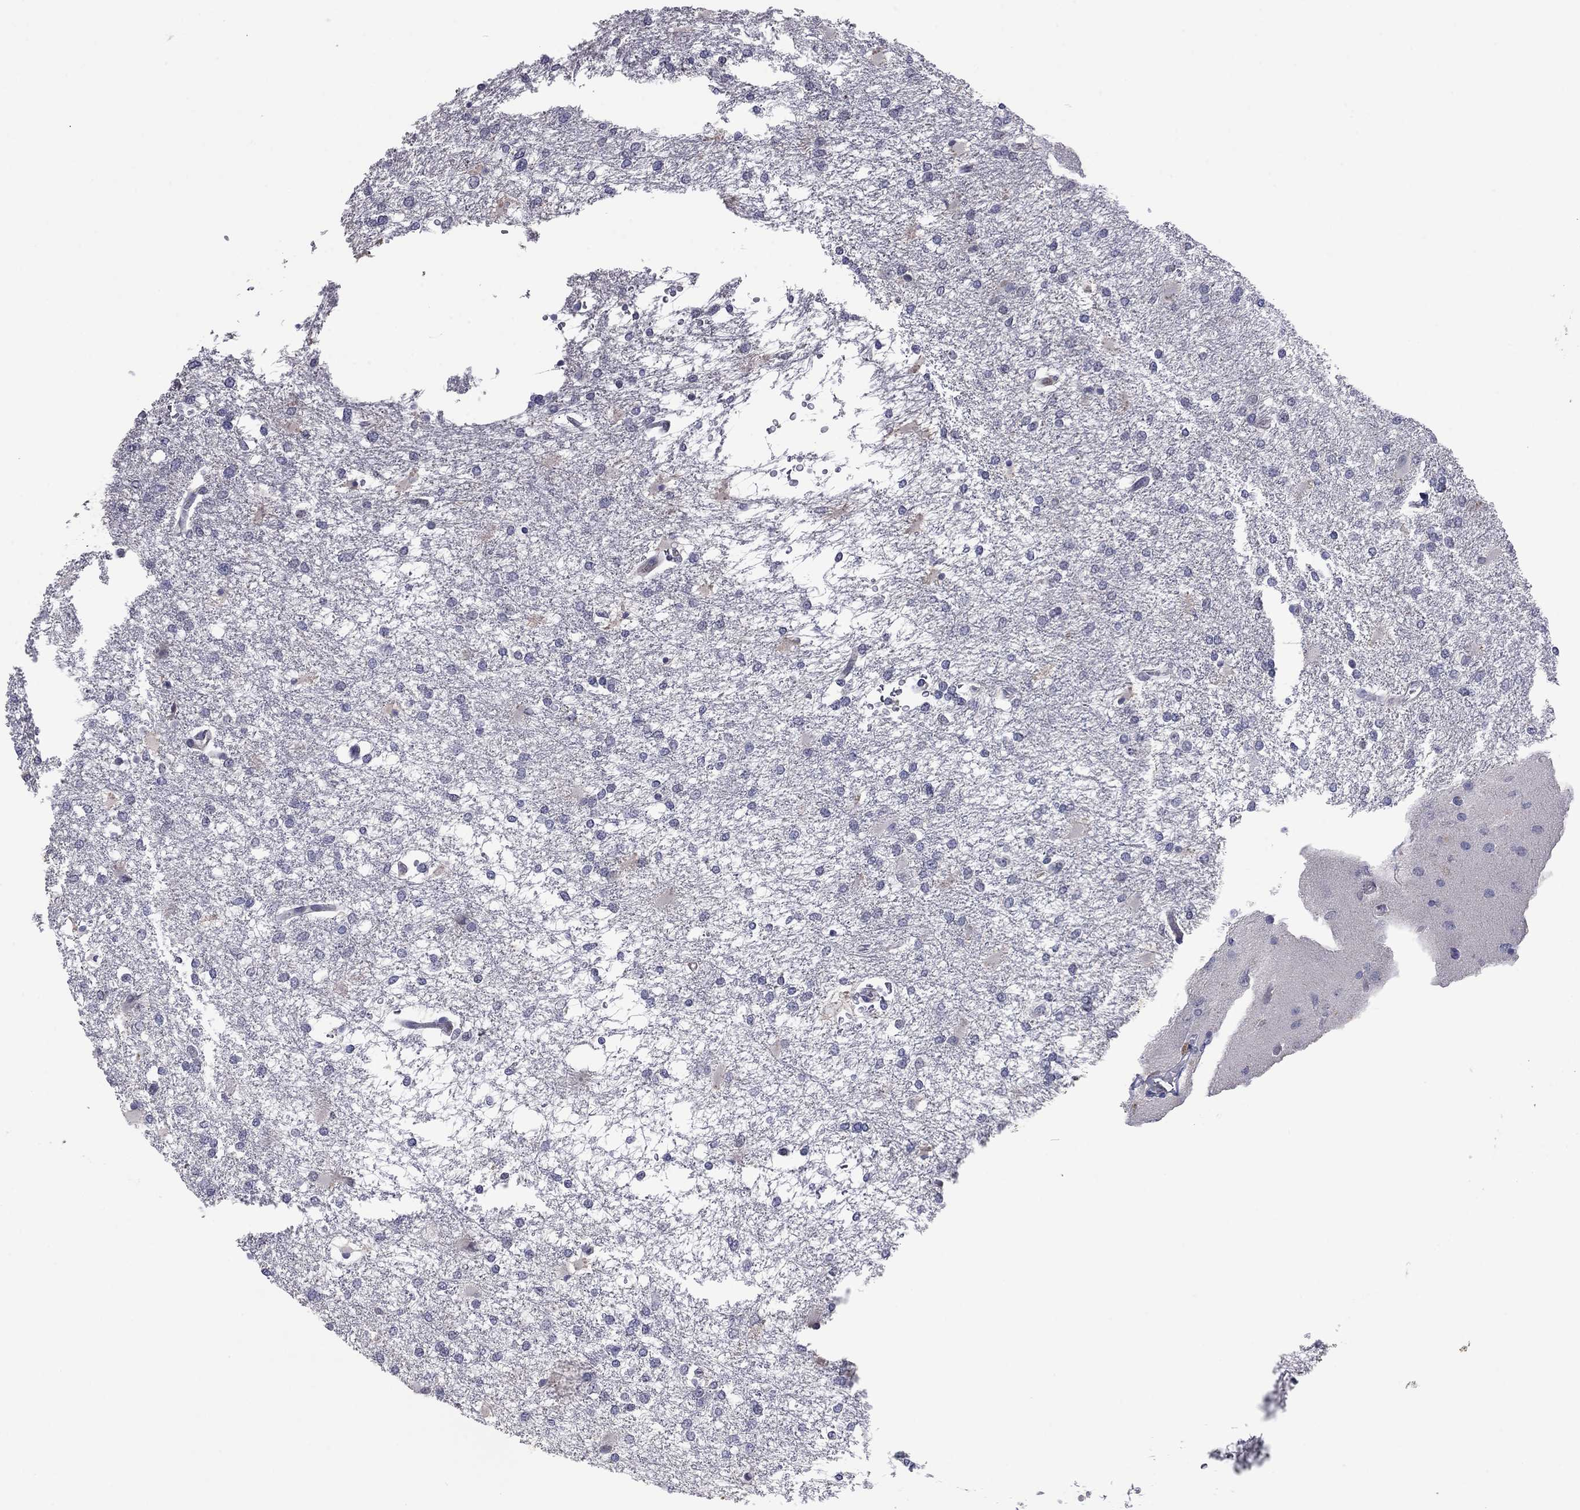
{"staining": {"intensity": "negative", "quantity": "none", "location": "none"}, "tissue": "glioma", "cell_type": "Tumor cells", "image_type": "cancer", "snomed": [{"axis": "morphology", "description": "Glioma, malignant, High grade"}, {"axis": "topography", "description": "Cerebral cortex"}], "caption": "Immunohistochemistry of human malignant glioma (high-grade) displays no positivity in tumor cells. (Immunohistochemistry (ihc), brightfield microscopy, high magnification).", "gene": "IP6K3", "patient": {"sex": "male", "age": 79}}